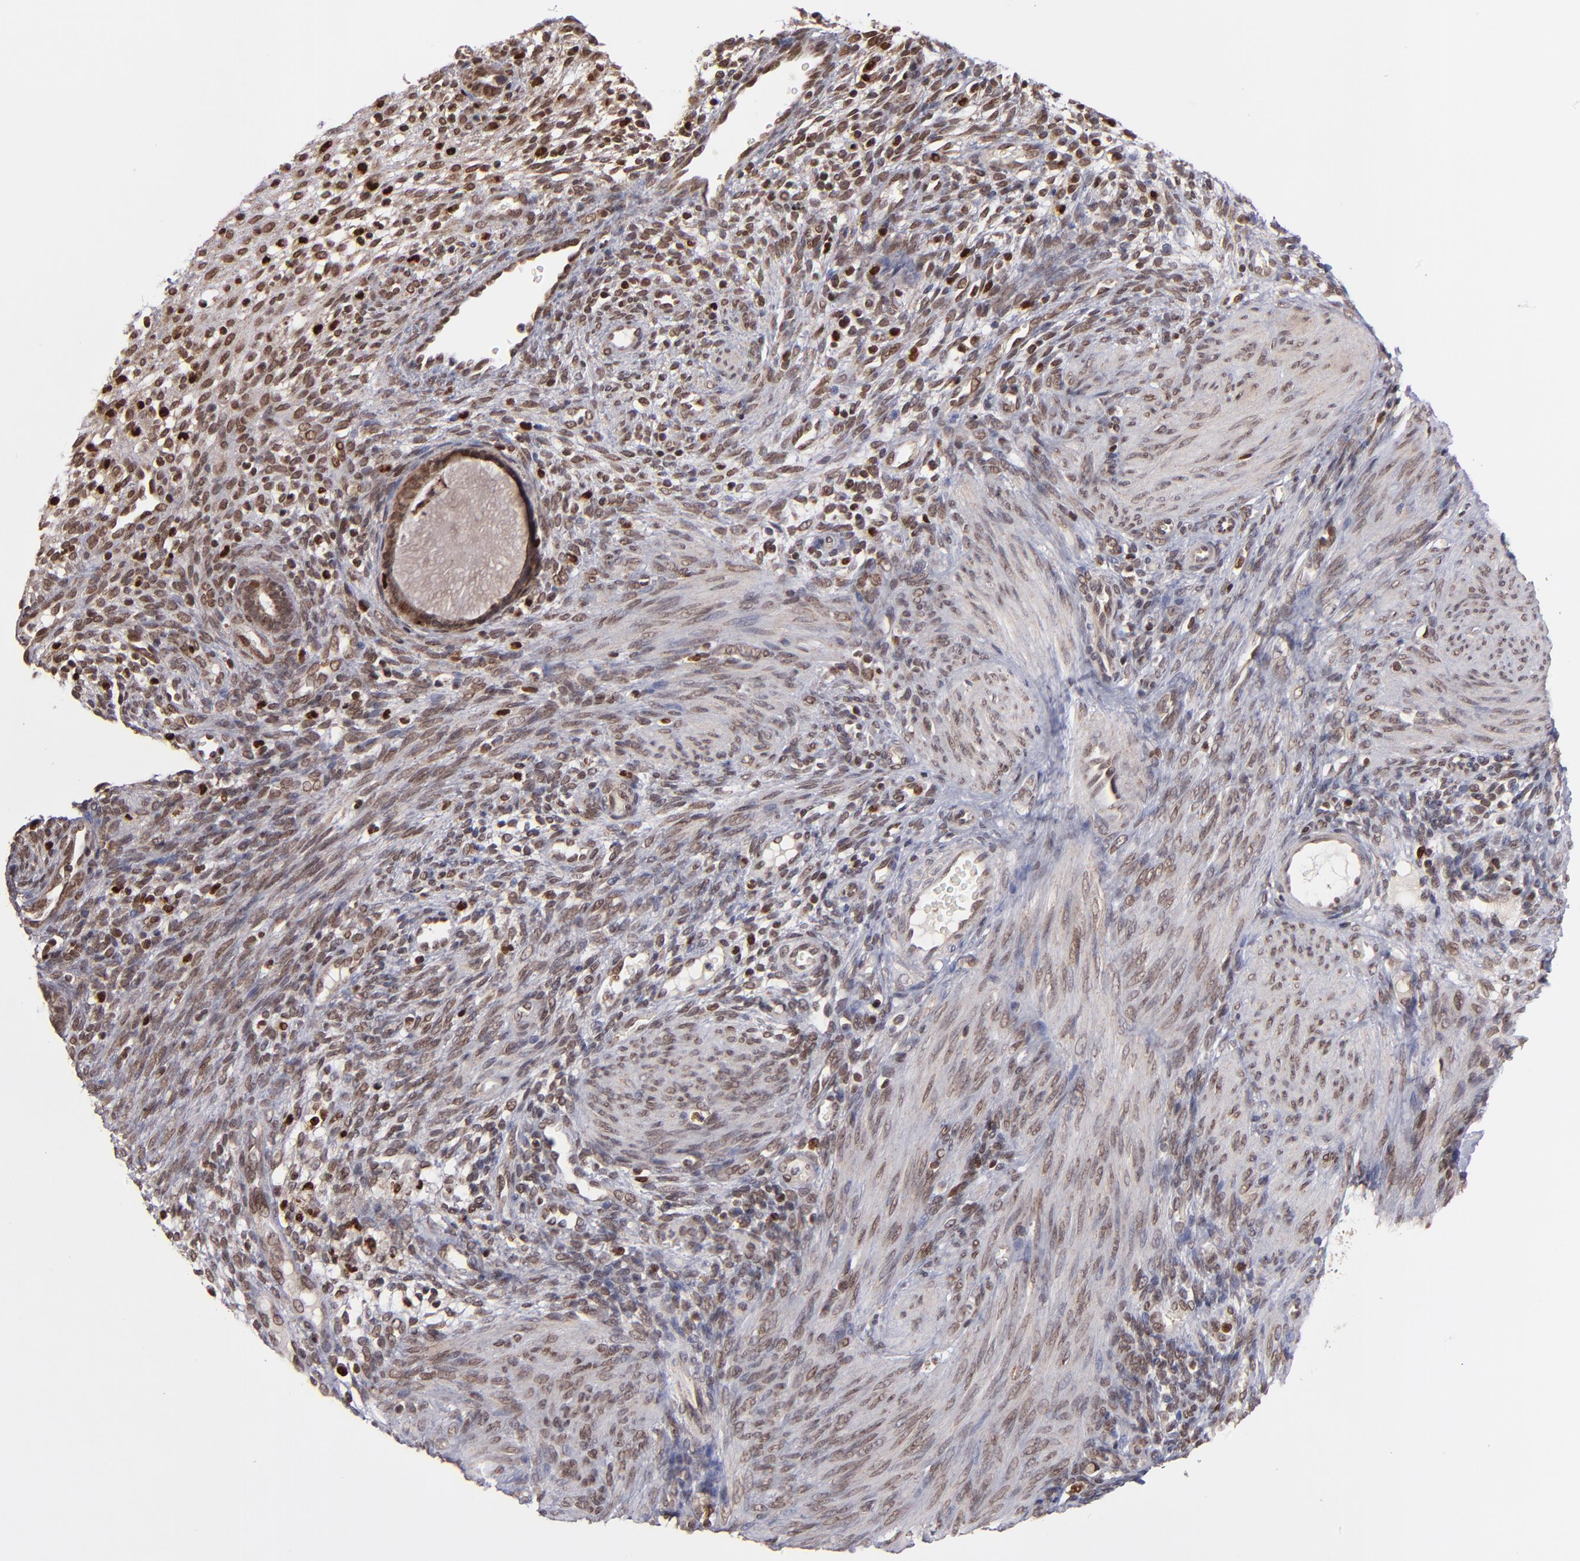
{"staining": {"intensity": "weak", "quantity": "25%-75%", "location": "nuclear"}, "tissue": "endometrium", "cell_type": "Cells in endometrial stroma", "image_type": "normal", "snomed": [{"axis": "morphology", "description": "Normal tissue, NOS"}, {"axis": "topography", "description": "Endometrium"}], "caption": "Cells in endometrial stroma reveal low levels of weak nuclear expression in approximately 25%-75% of cells in benign endometrium. The protein of interest is shown in brown color, while the nuclei are stained blue.", "gene": "TOP1MT", "patient": {"sex": "female", "age": 72}}